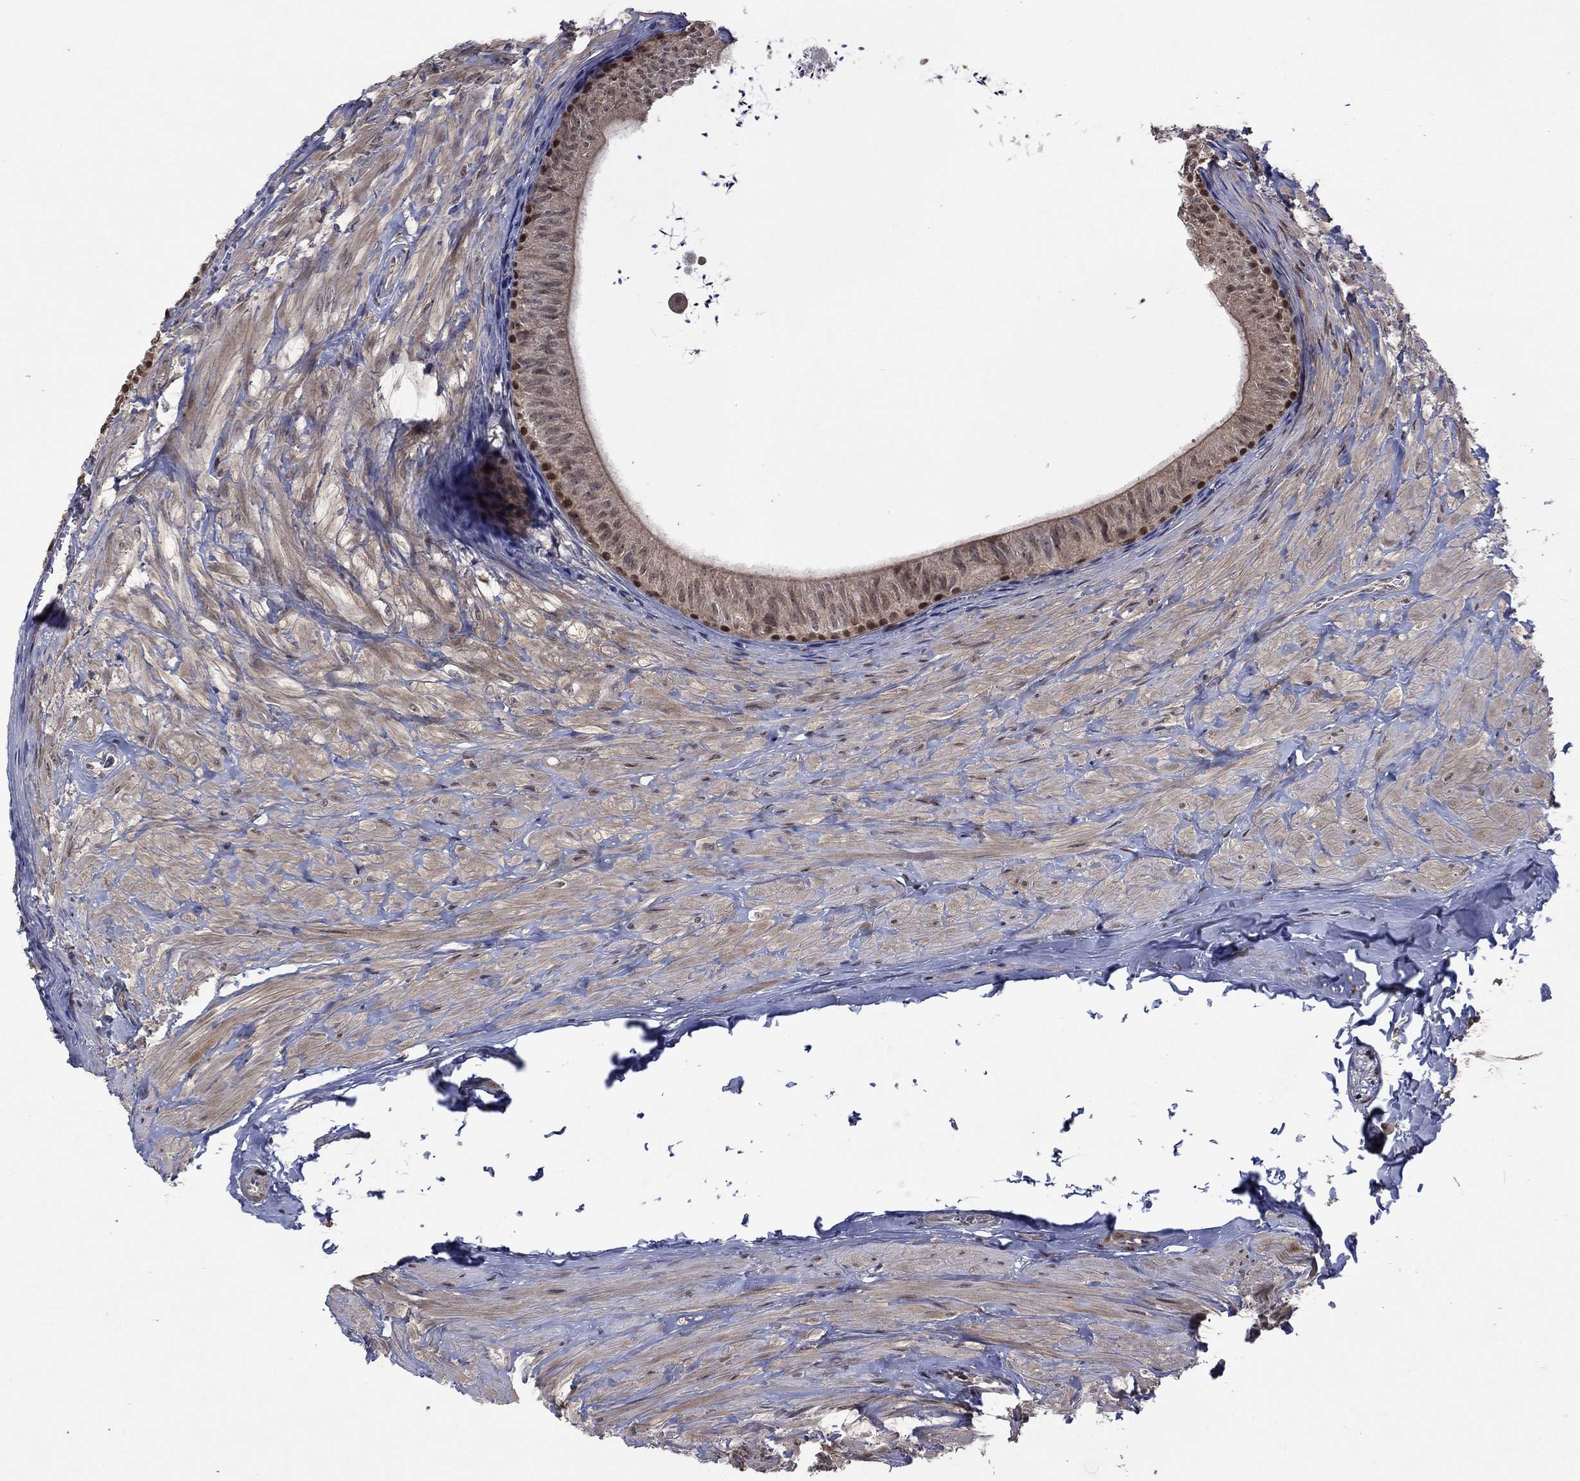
{"staining": {"intensity": "strong", "quantity": "<25%", "location": "nuclear"}, "tissue": "epididymis", "cell_type": "Glandular cells", "image_type": "normal", "snomed": [{"axis": "morphology", "description": "Normal tissue, NOS"}, {"axis": "topography", "description": "Epididymis"}], "caption": "Human epididymis stained for a protein (brown) demonstrates strong nuclear positive staining in approximately <25% of glandular cells.", "gene": "IAH1", "patient": {"sex": "male", "age": 32}}